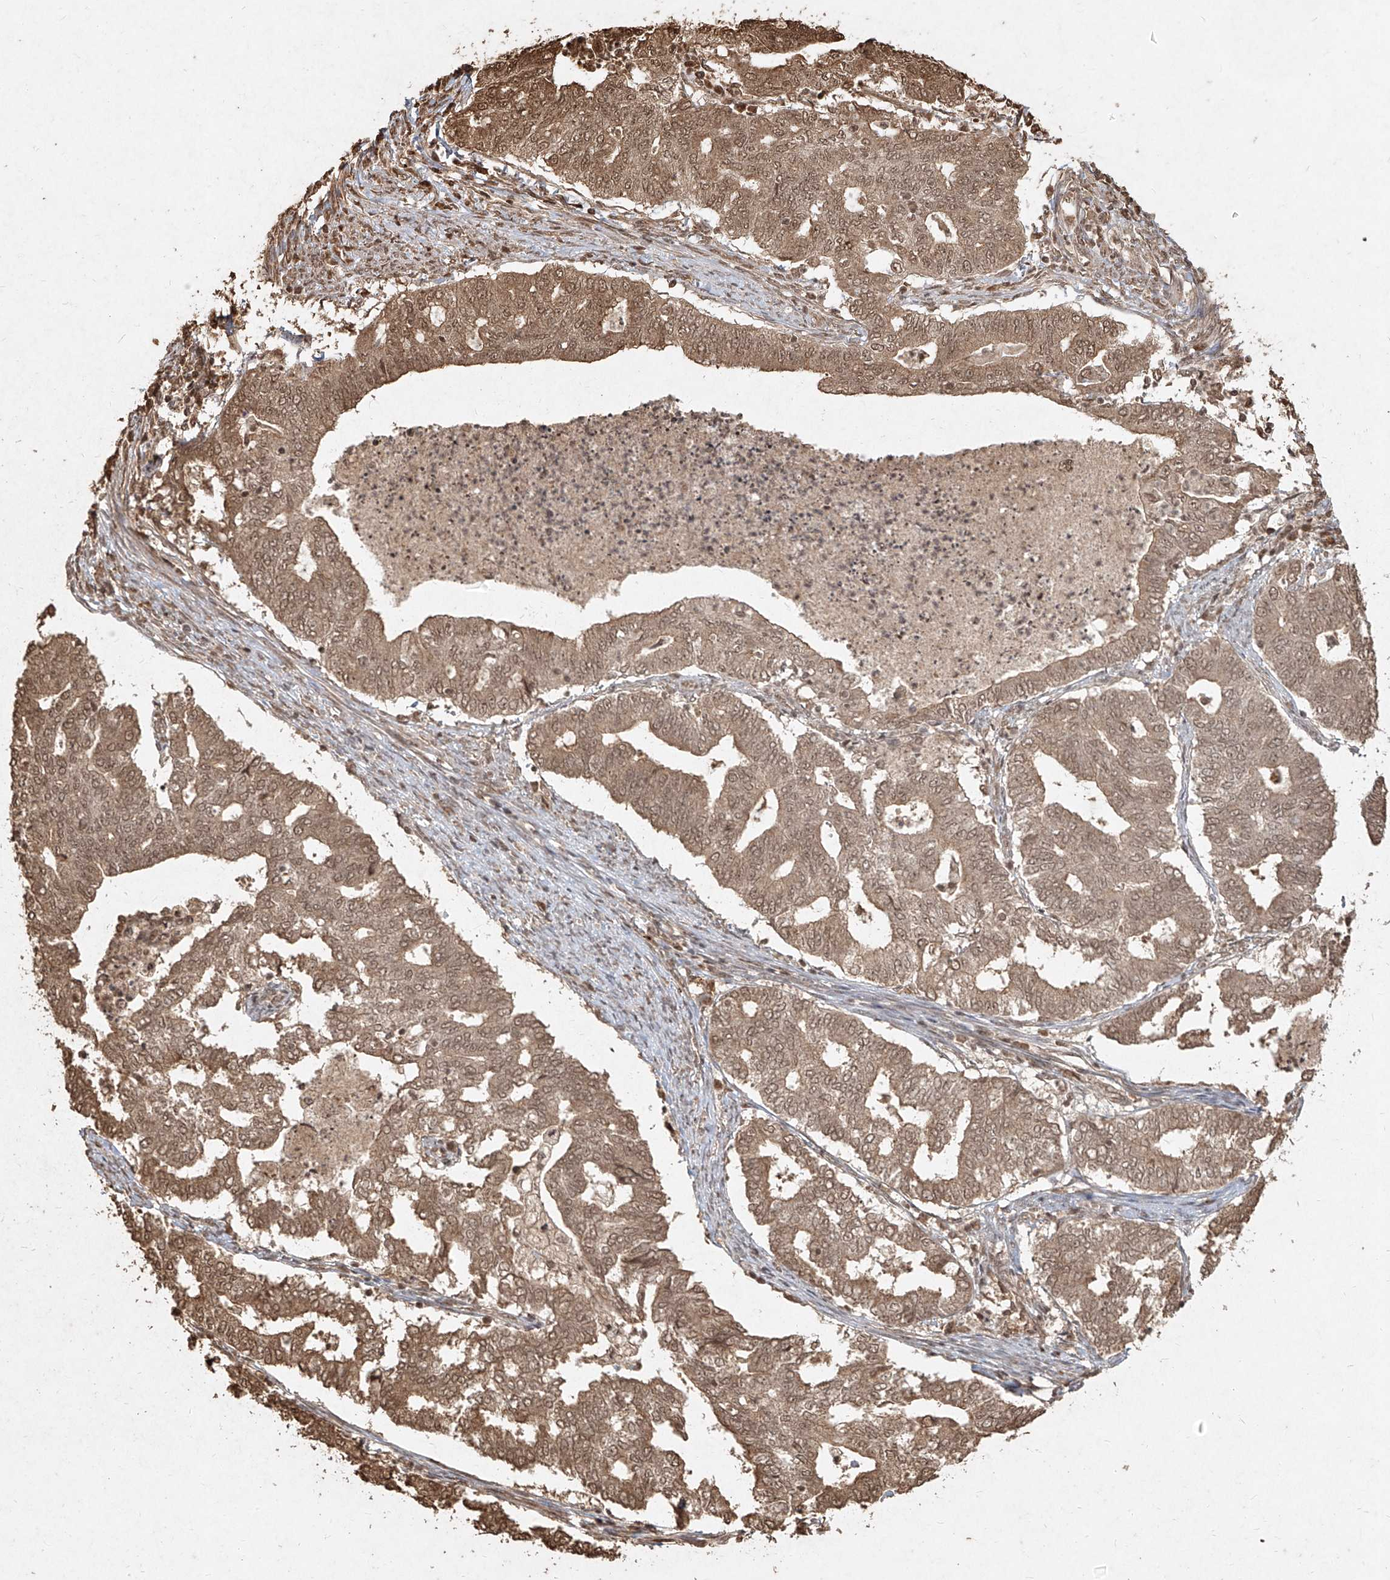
{"staining": {"intensity": "moderate", "quantity": ">75%", "location": "cytoplasmic/membranous,nuclear"}, "tissue": "endometrial cancer", "cell_type": "Tumor cells", "image_type": "cancer", "snomed": [{"axis": "morphology", "description": "Adenocarcinoma, NOS"}, {"axis": "topography", "description": "Endometrium"}], "caption": "A brown stain labels moderate cytoplasmic/membranous and nuclear expression of a protein in endometrial cancer tumor cells.", "gene": "UBE2K", "patient": {"sex": "female", "age": 79}}